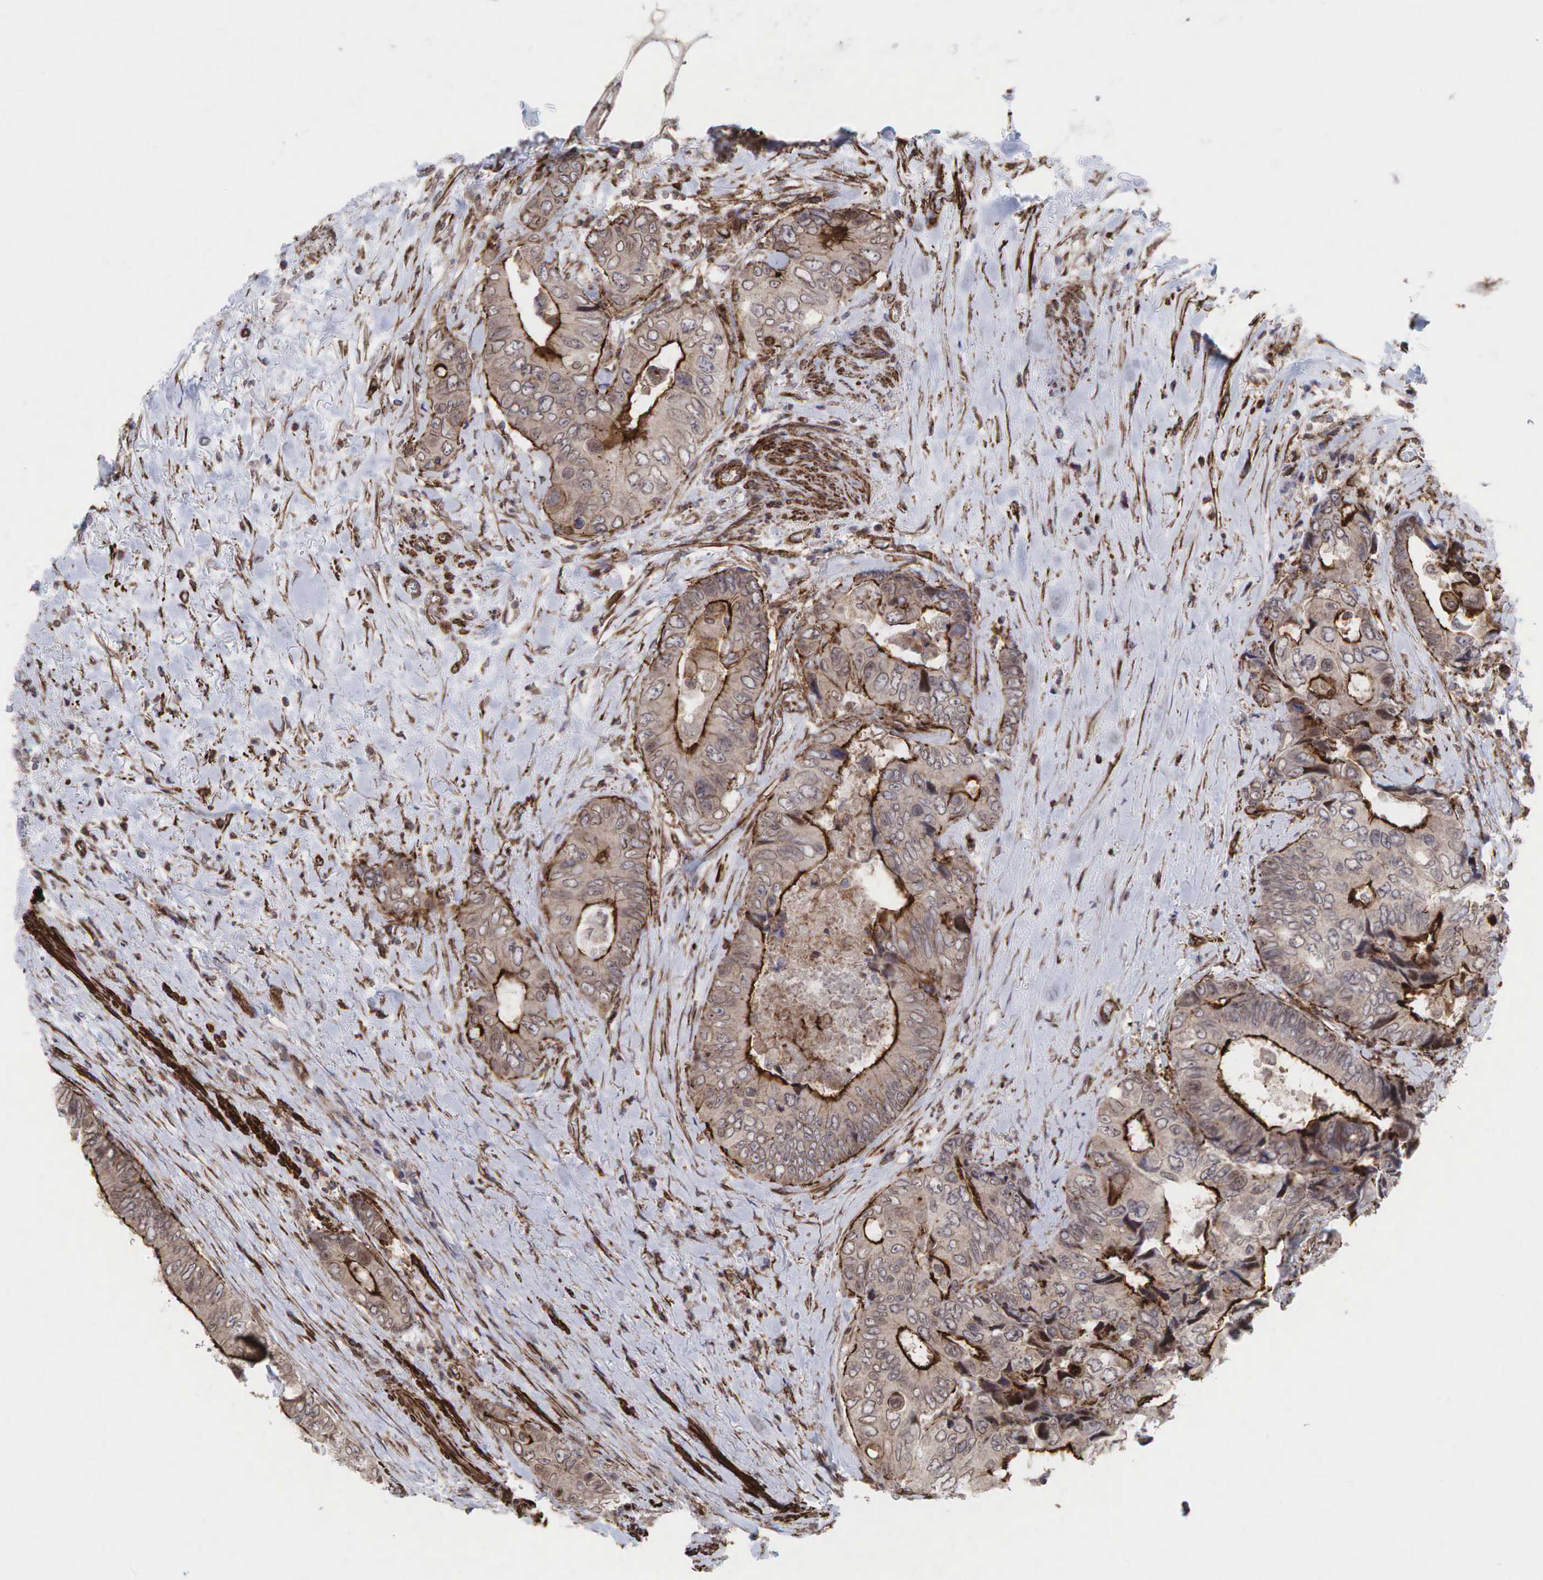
{"staining": {"intensity": "strong", "quantity": ">75%", "location": "cytoplasmic/membranous"}, "tissue": "colorectal cancer", "cell_type": "Tumor cells", "image_type": "cancer", "snomed": [{"axis": "morphology", "description": "Adenocarcinoma, NOS"}, {"axis": "topography", "description": "Rectum"}], "caption": "Immunohistochemistry (IHC) histopathology image of neoplastic tissue: human colorectal cancer stained using immunohistochemistry shows high levels of strong protein expression localized specifically in the cytoplasmic/membranous of tumor cells, appearing as a cytoplasmic/membranous brown color.", "gene": "GPRASP1", "patient": {"sex": "female", "age": 67}}